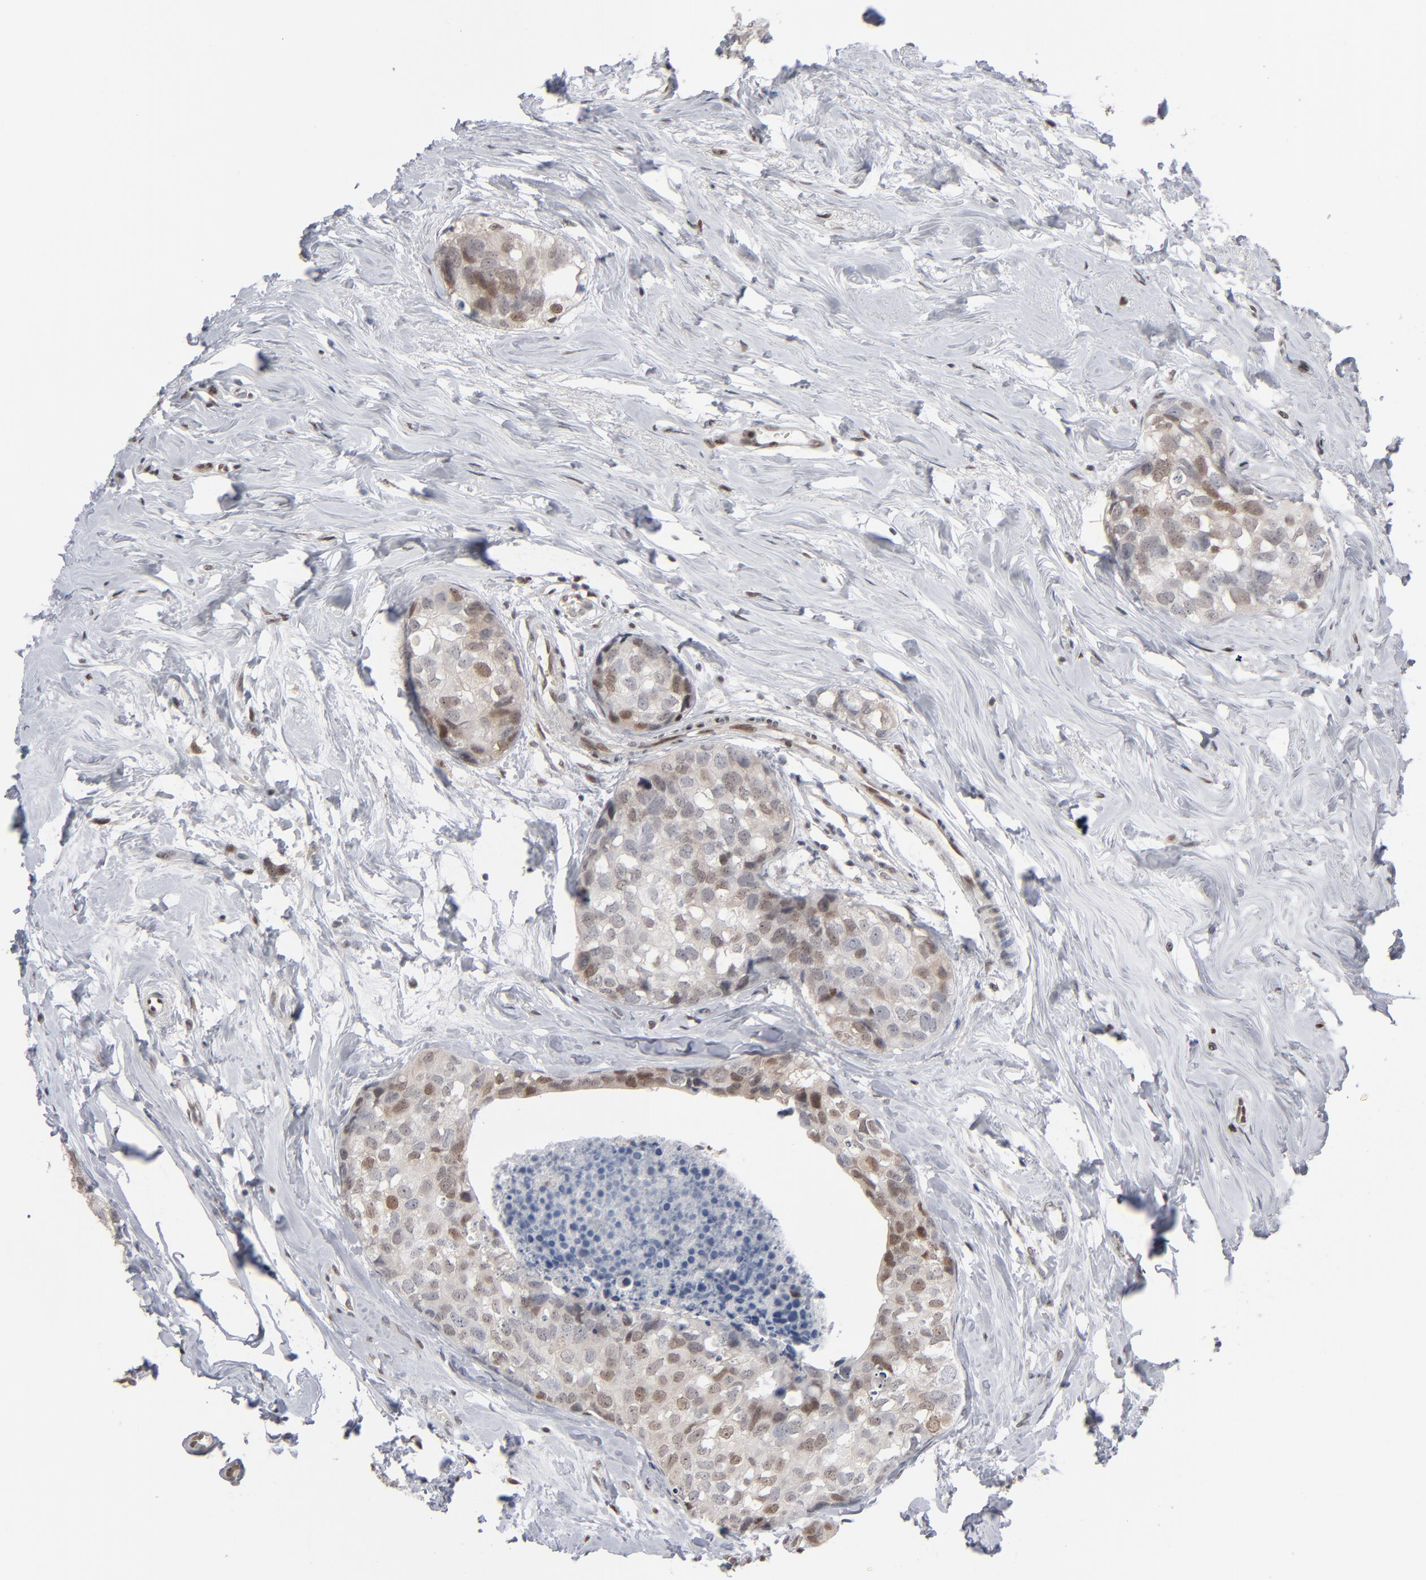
{"staining": {"intensity": "weak", "quantity": "25%-75%", "location": "cytoplasmic/membranous,nuclear"}, "tissue": "breast cancer", "cell_type": "Tumor cells", "image_type": "cancer", "snomed": [{"axis": "morphology", "description": "Normal tissue, NOS"}, {"axis": "morphology", "description": "Duct carcinoma"}, {"axis": "topography", "description": "Breast"}], "caption": "IHC (DAB (3,3'-diaminobenzidine)) staining of breast cancer exhibits weak cytoplasmic/membranous and nuclear protein expression in about 25%-75% of tumor cells.", "gene": "IRF9", "patient": {"sex": "female", "age": 50}}